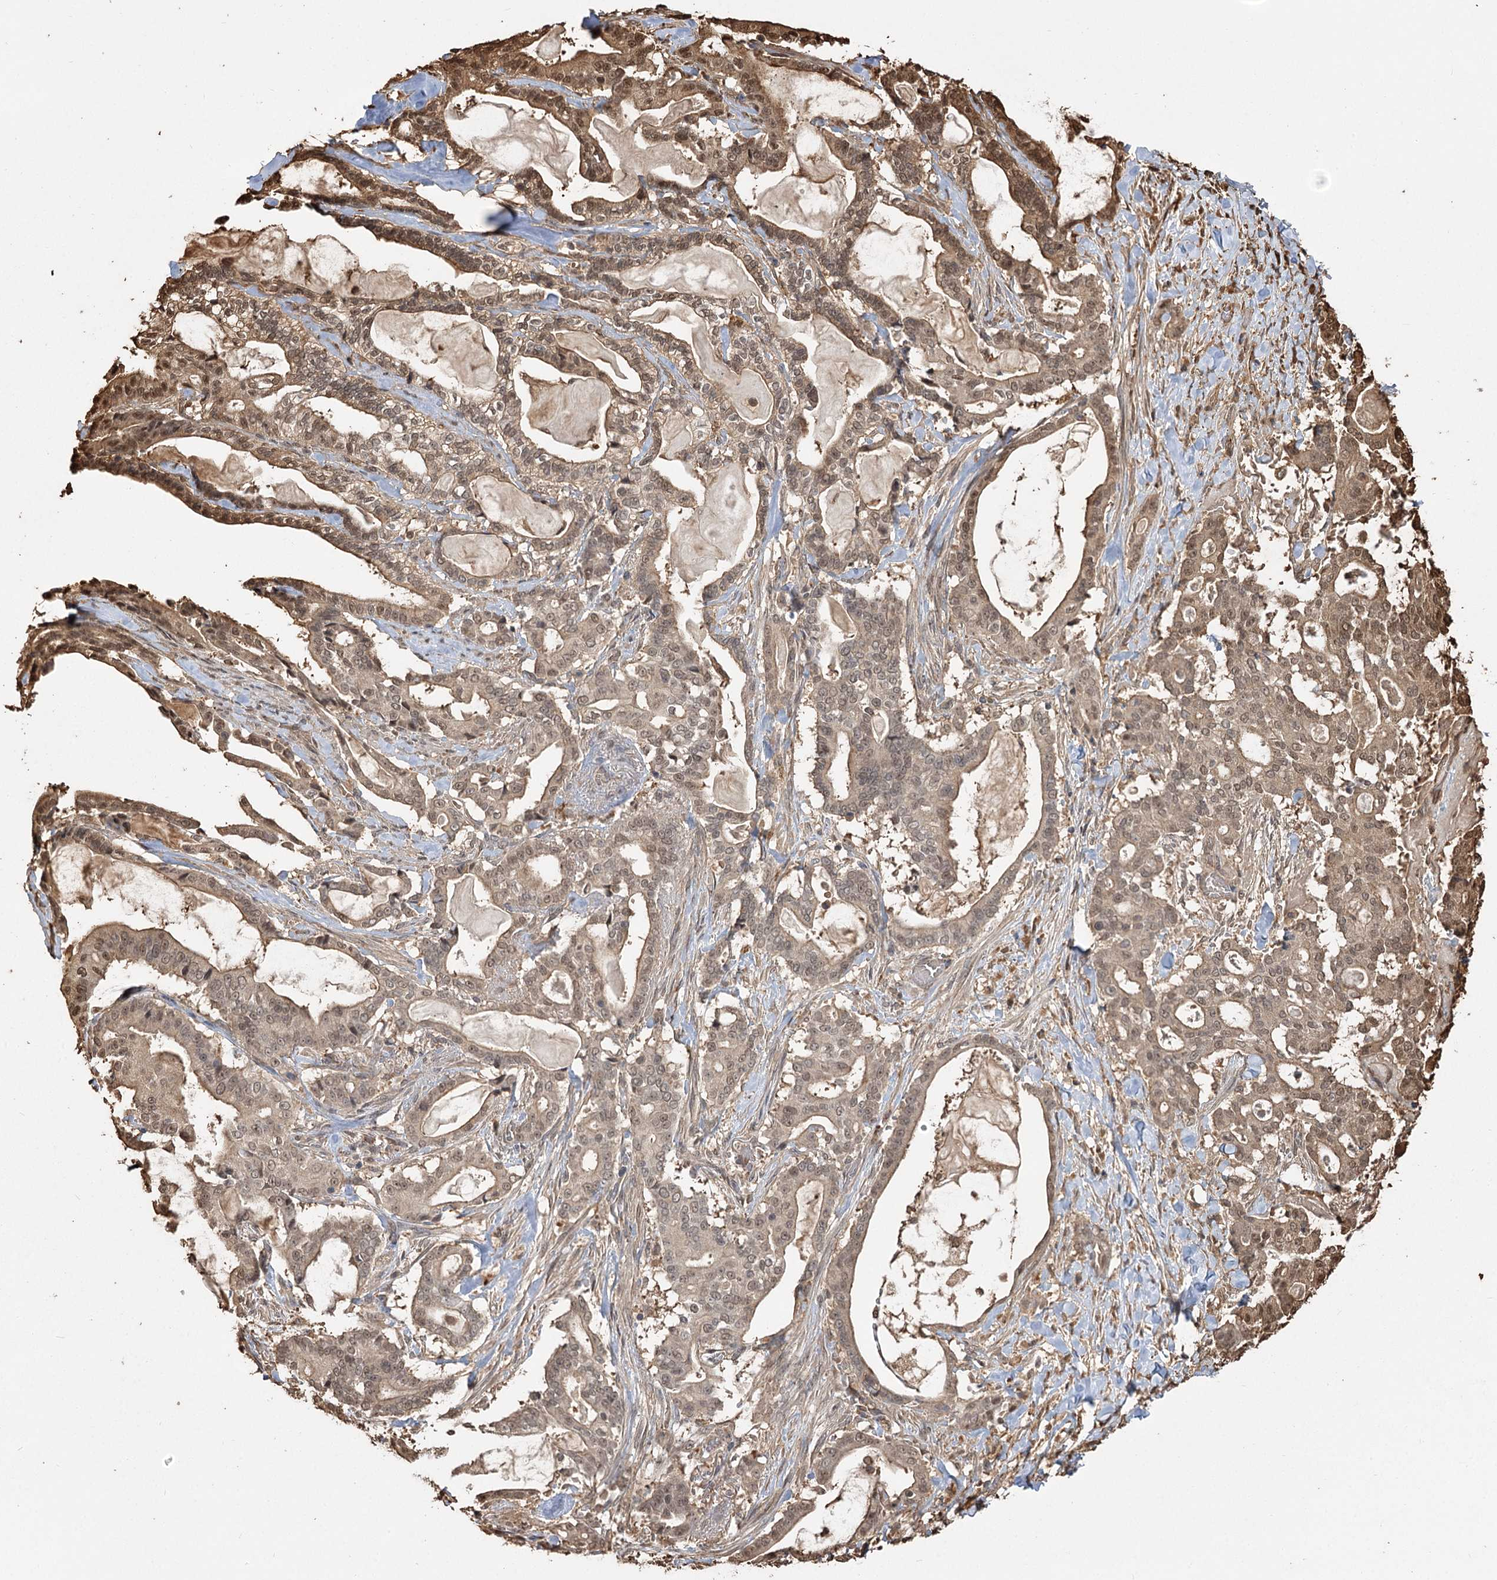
{"staining": {"intensity": "moderate", "quantity": ">75%", "location": "cytoplasmic/membranous,nuclear"}, "tissue": "pancreatic cancer", "cell_type": "Tumor cells", "image_type": "cancer", "snomed": [{"axis": "morphology", "description": "Adenocarcinoma, NOS"}, {"axis": "topography", "description": "Pancreas"}], "caption": "Protein staining reveals moderate cytoplasmic/membranous and nuclear staining in about >75% of tumor cells in pancreatic adenocarcinoma. The protein is shown in brown color, while the nuclei are stained blue.", "gene": "PLCH1", "patient": {"sex": "male", "age": 63}}